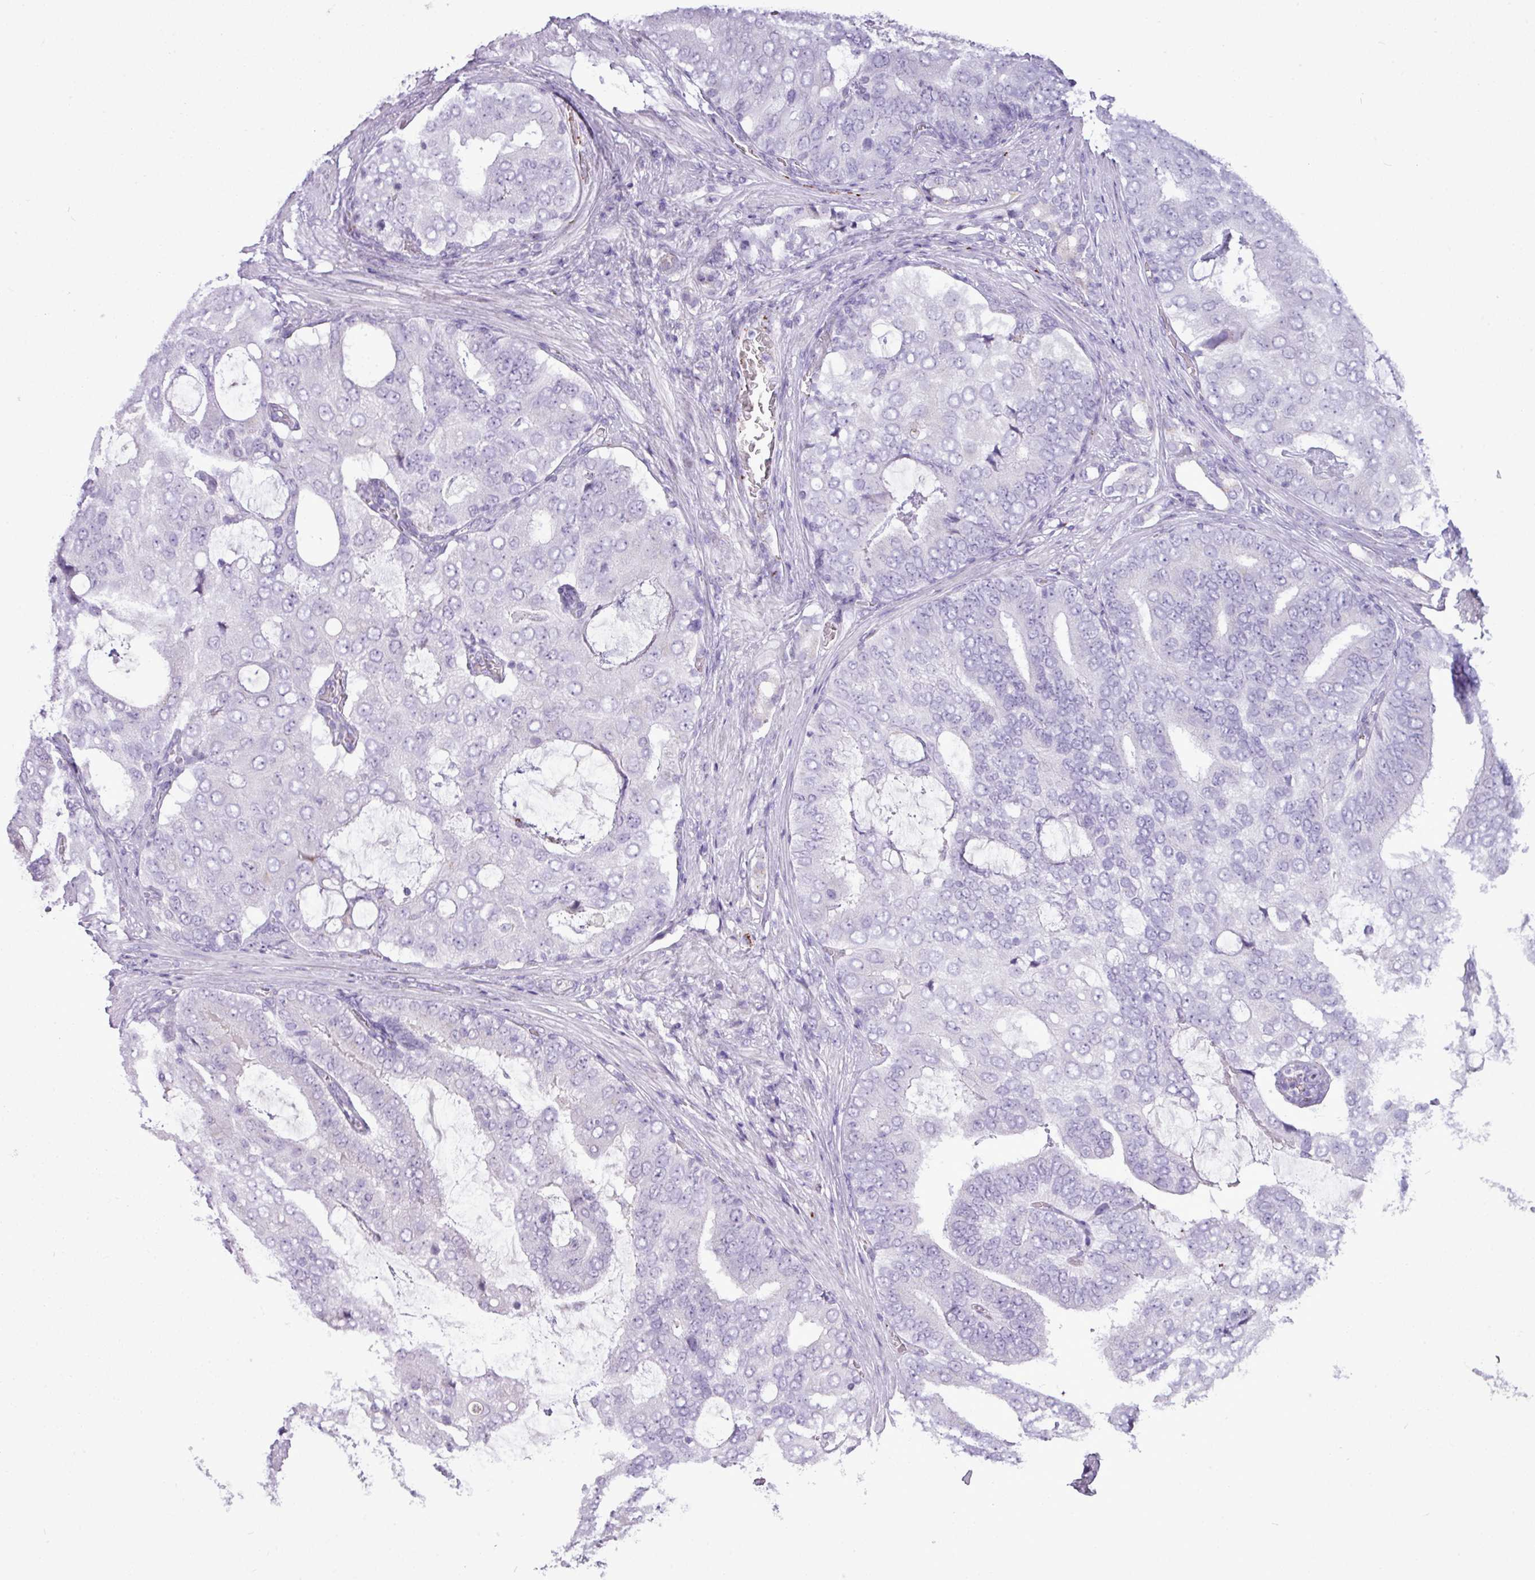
{"staining": {"intensity": "negative", "quantity": "none", "location": "none"}, "tissue": "prostate cancer", "cell_type": "Tumor cells", "image_type": "cancer", "snomed": [{"axis": "morphology", "description": "Adenocarcinoma, High grade"}, {"axis": "topography", "description": "Prostate"}], "caption": "Tumor cells show no significant expression in prostate cancer (adenocarcinoma (high-grade)).", "gene": "FAM43A", "patient": {"sex": "male", "age": 55}}